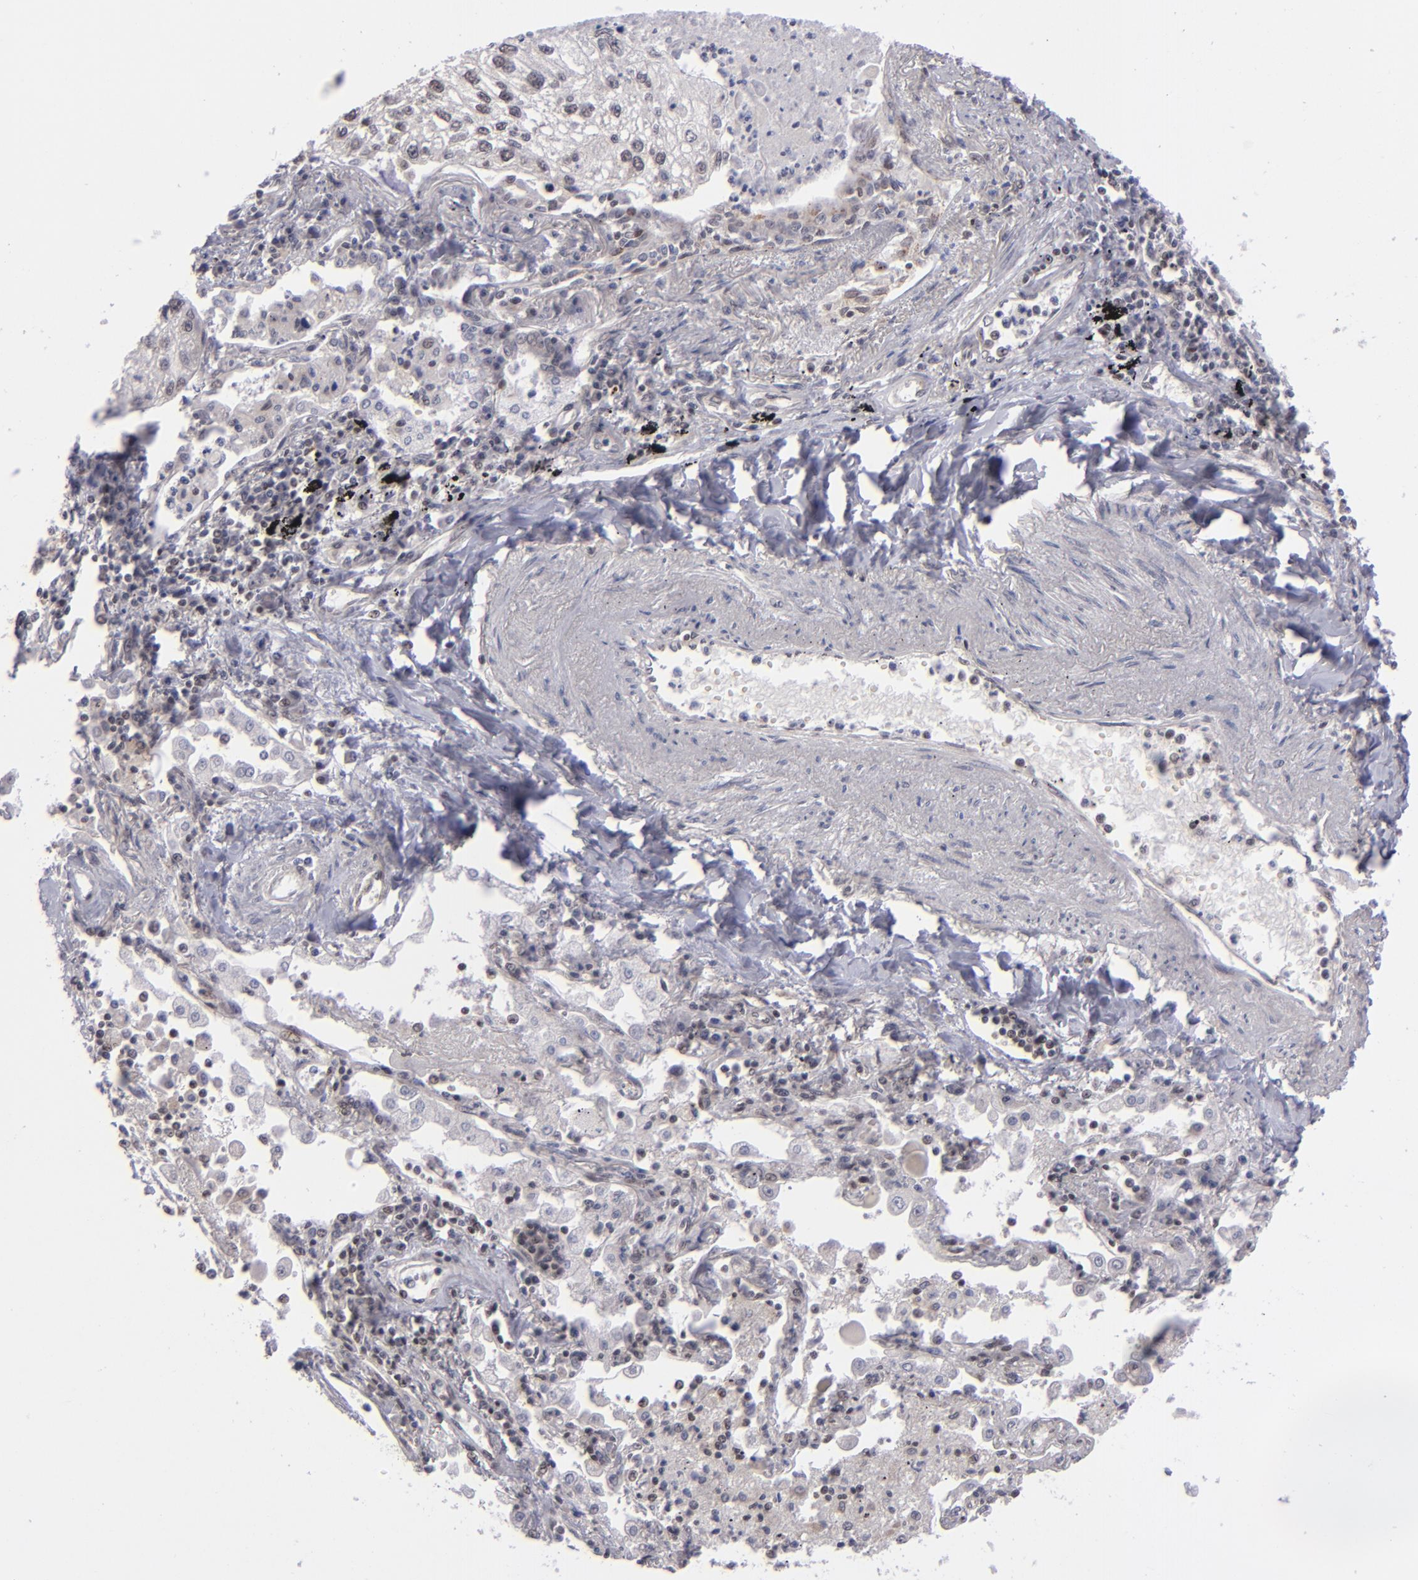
{"staining": {"intensity": "weak", "quantity": "<25%", "location": "nuclear"}, "tissue": "lung cancer", "cell_type": "Tumor cells", "image_type": "cancer", "snomed": [{"axis": "morphology", "description": "Squamous cell carcinoma, NOS"}, {"axis": "topography", "description": "Lung"}], "caption": "Image shows no protein expression in tumor cells of lung cancer tissue.", "gene": "MLLT3", "patient": {"sex": "male", "age": 75}}